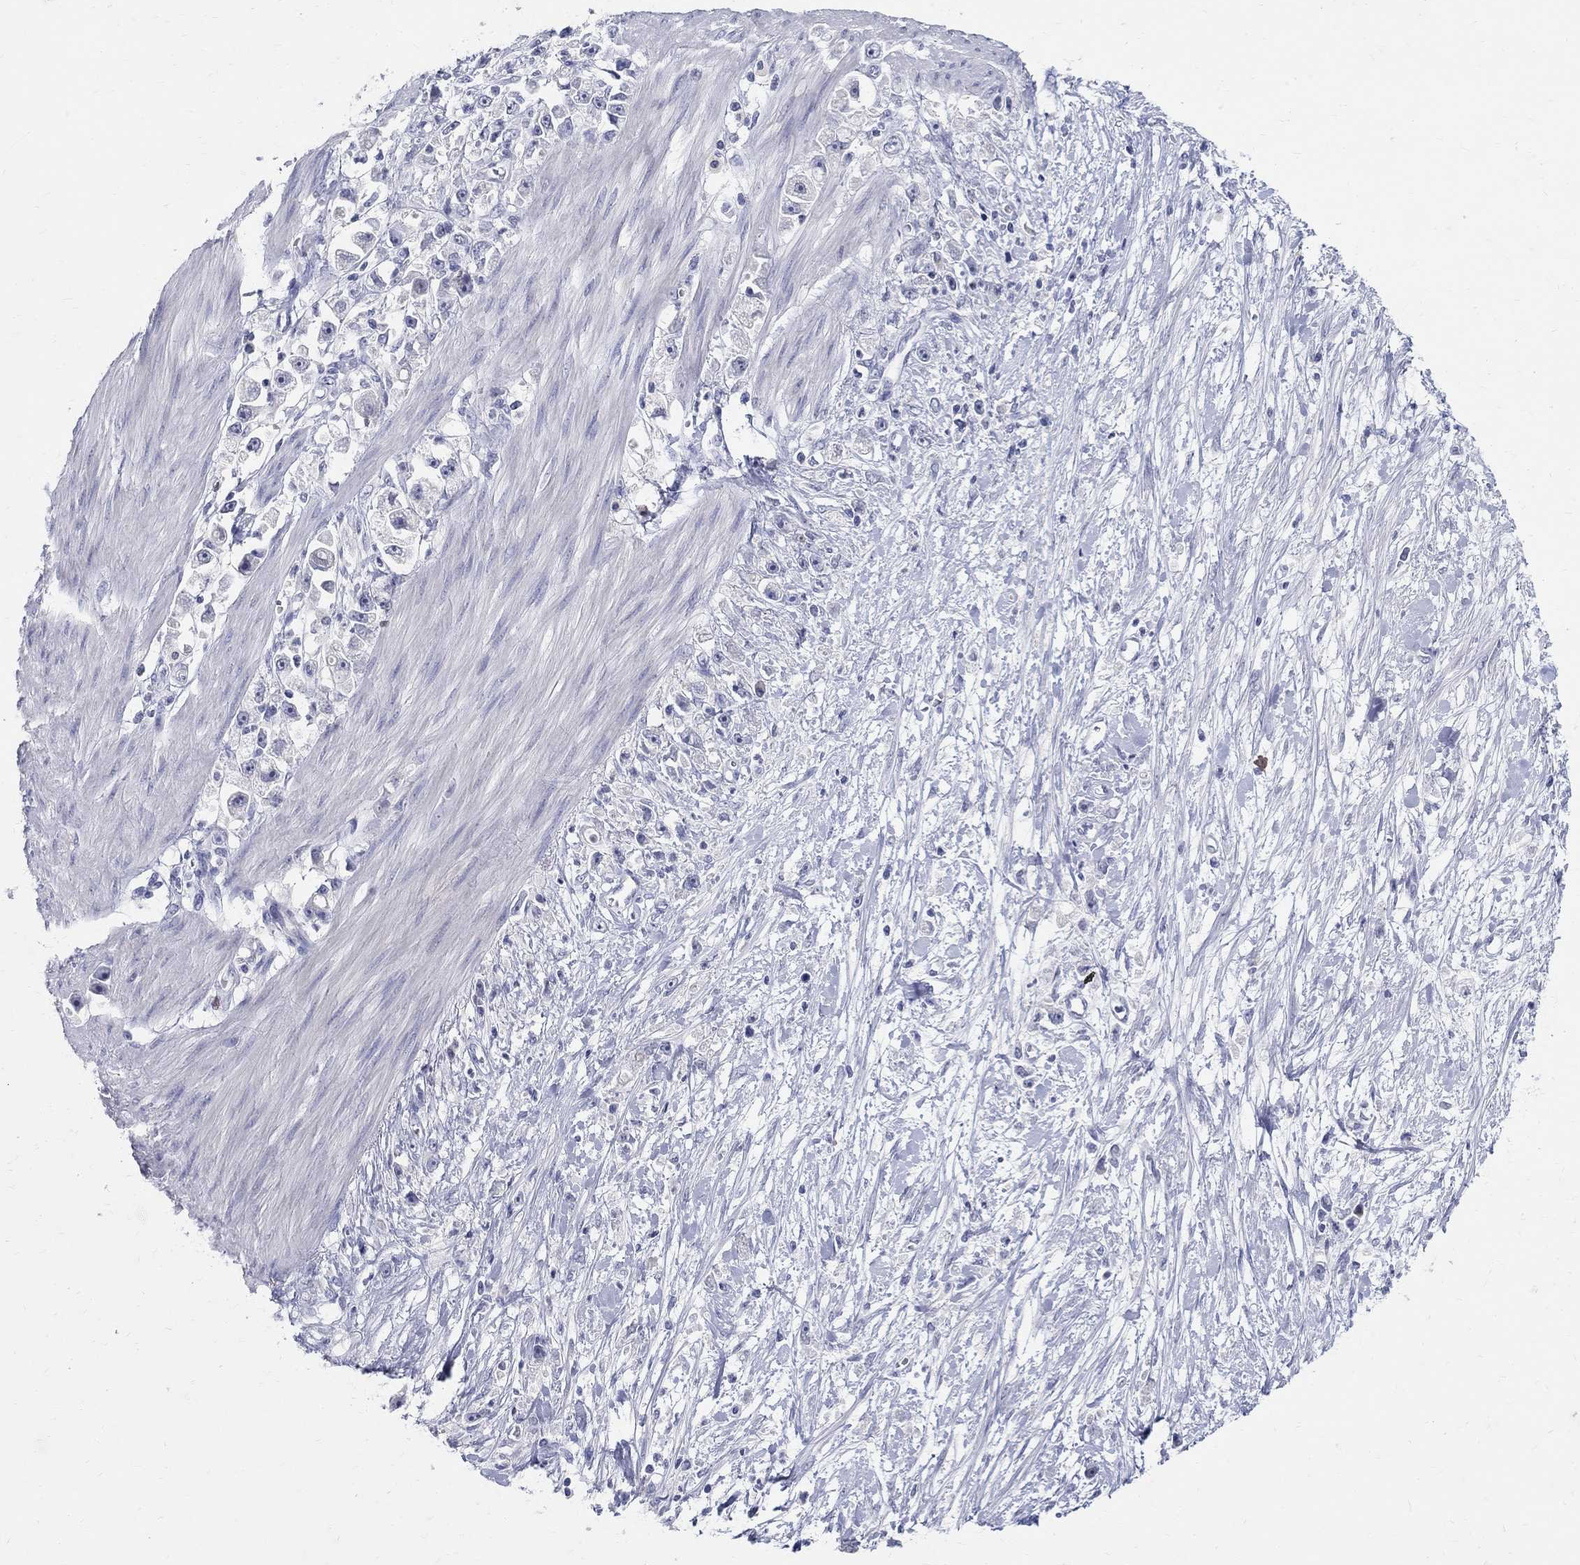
{"staining": {"intensity": "negative", "quantity": "none", "location": "none"}, "tissue": "stomach cancer", "cell_type": "Tumor cells", "image_type": "cancer", "snomed": [{"axis": "morphology", "description": "Adenocarcinoma, NOS"}, {"axis": "topography", "description": "Stomach"}], "caption": "High magnification brightfield microscopy of adenocarcinoma (stomach) stained with DAB (3,3'-diaminobenzidine) (brown) and counterstained with hematoxylin (blue): tumor cells show no significant staining. (DAB (3,3'-diaminobenzidine) IHC, high magnification).", "gene": "SOX2", "patient": {"sex": "female", "age": 59}}